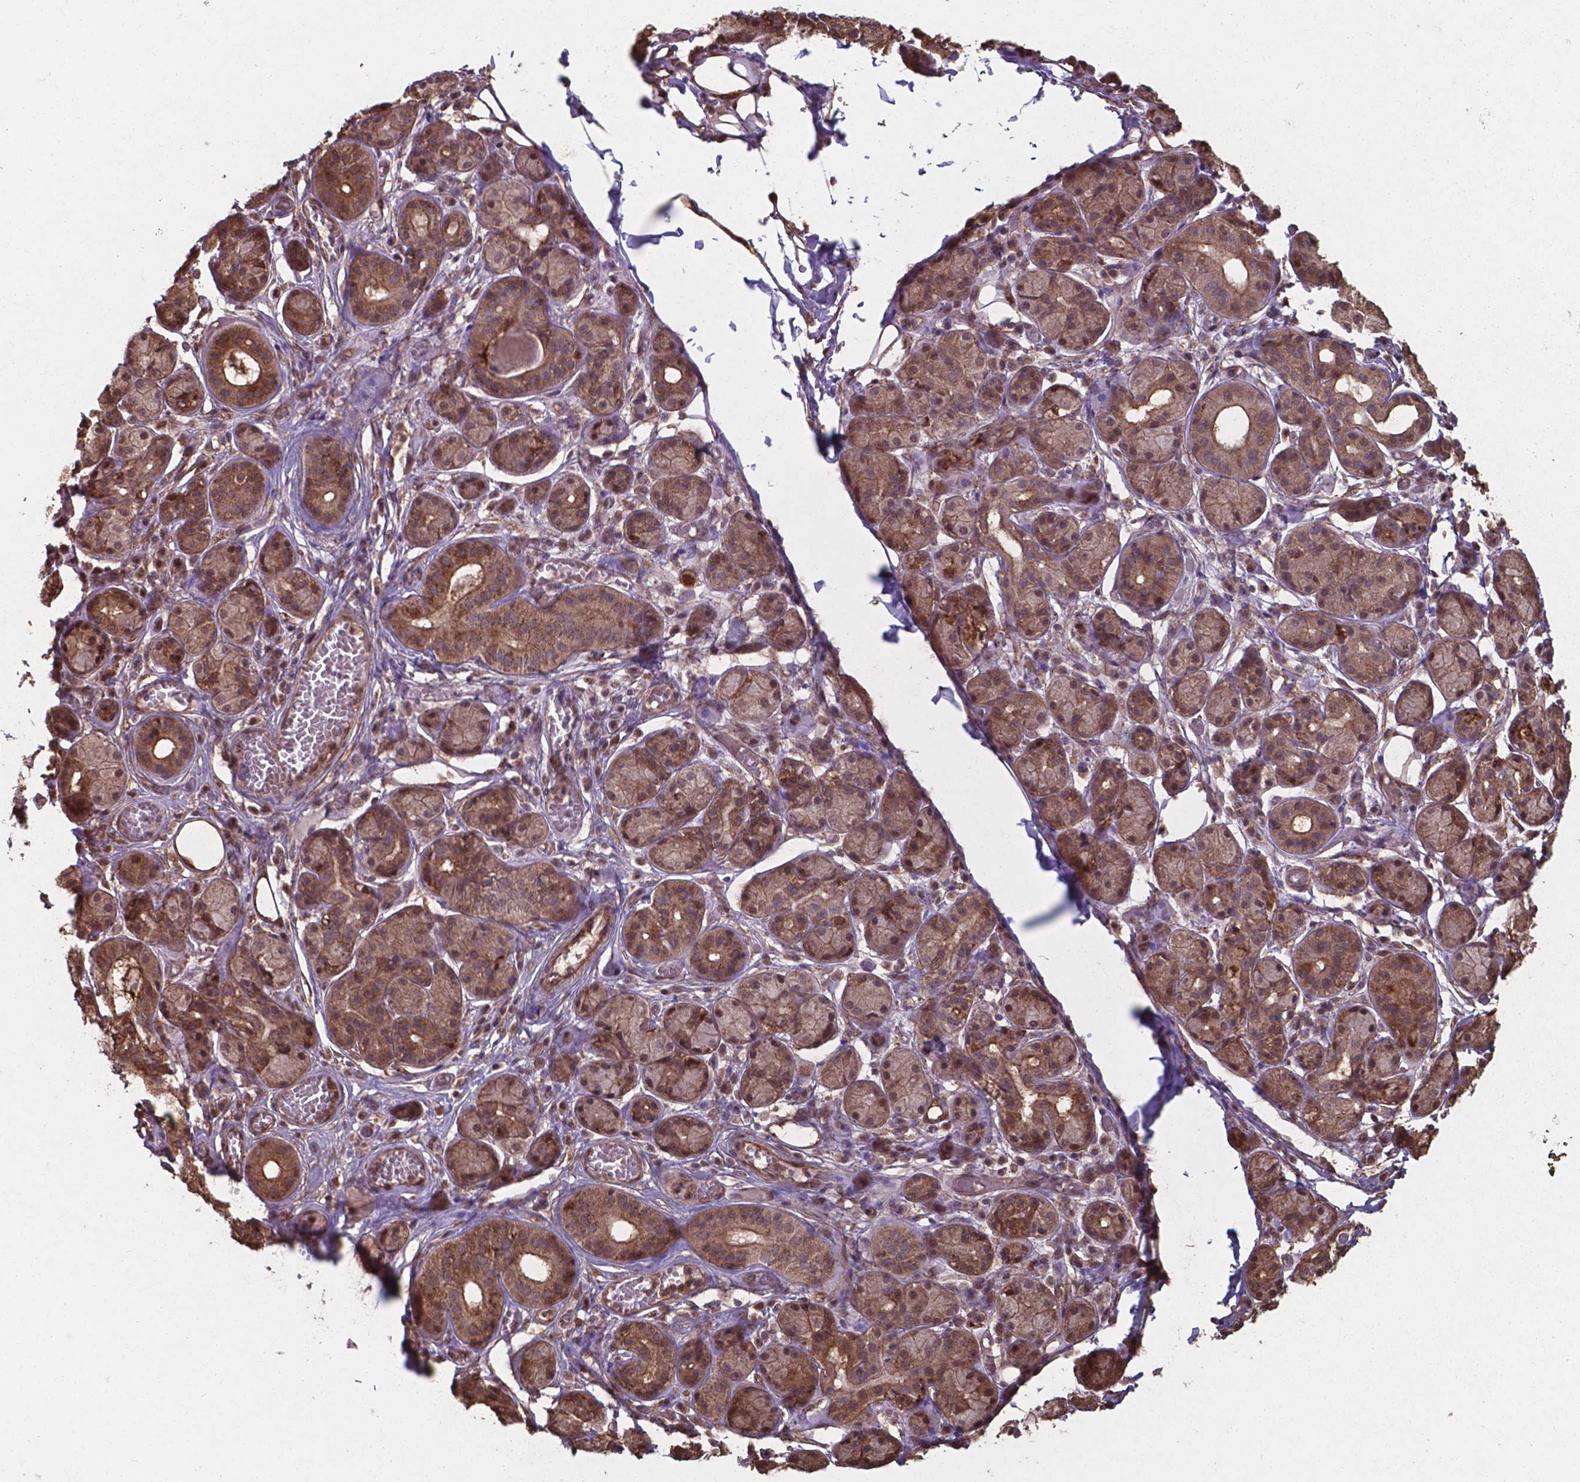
{"staining": {"intensity": "moderate", "quantity": ">75%", "location": "cytoplasmic/membranous,nuclear"}, "tissue": "salivary gland", "cell_type": "Glandular cells", "image_type": "normal", "snomed": [{"axis": "morphology", "description": "Normal tissue, NOS"}, {"axis": "topography", "description": "Salivary gland"}, {"axis": "topography", "description": "Peripheral nerve tissue"}], "caption": "Brown immunohistochemical staining in benign human salivary gland shows moderate cytoplasmic/membranous,nuclear expression in approximately >75% of glandular cells.", "gene": "CHP2", "patient": {"sex": "male", "age": 71}}